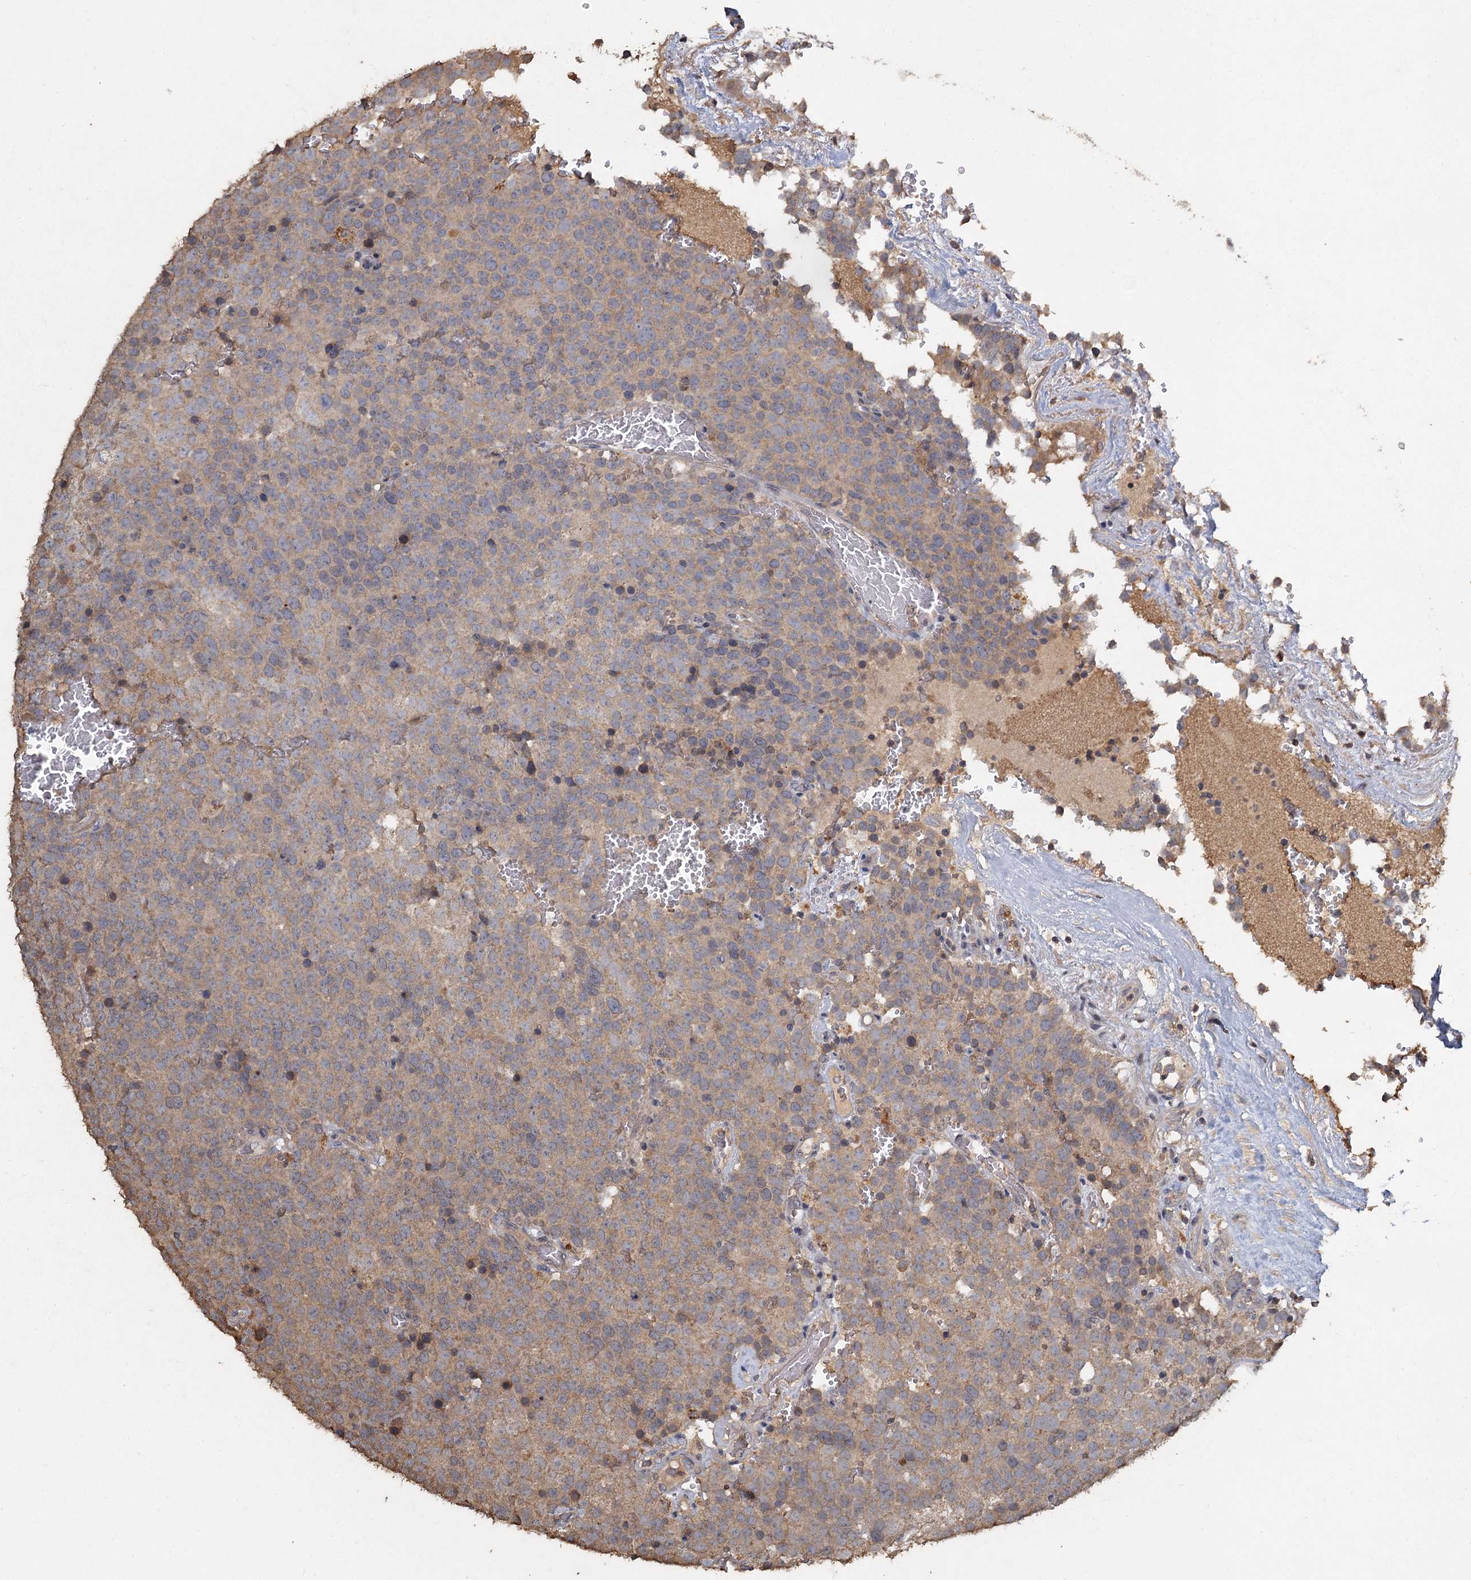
{"staining": {"intensity": "weak", "quantity": "<25%", "location": "cytoplasmic/membranous"}, "tissue": "testis cancer", "cell_type": "Tumor cells", "image_type": "cancer", "snomed": [{"axis": "morphology", "description": "Seminoma, NOS"}, {"axis": "topography", "description": "Testis"}], "caption": "A high-resolution image shows immunohistochemistry staining of testis cancer, which displays no significant expression in tumor cells.", "gene": "CCDC61", "patient": {"sex": "male", "age": 71}}